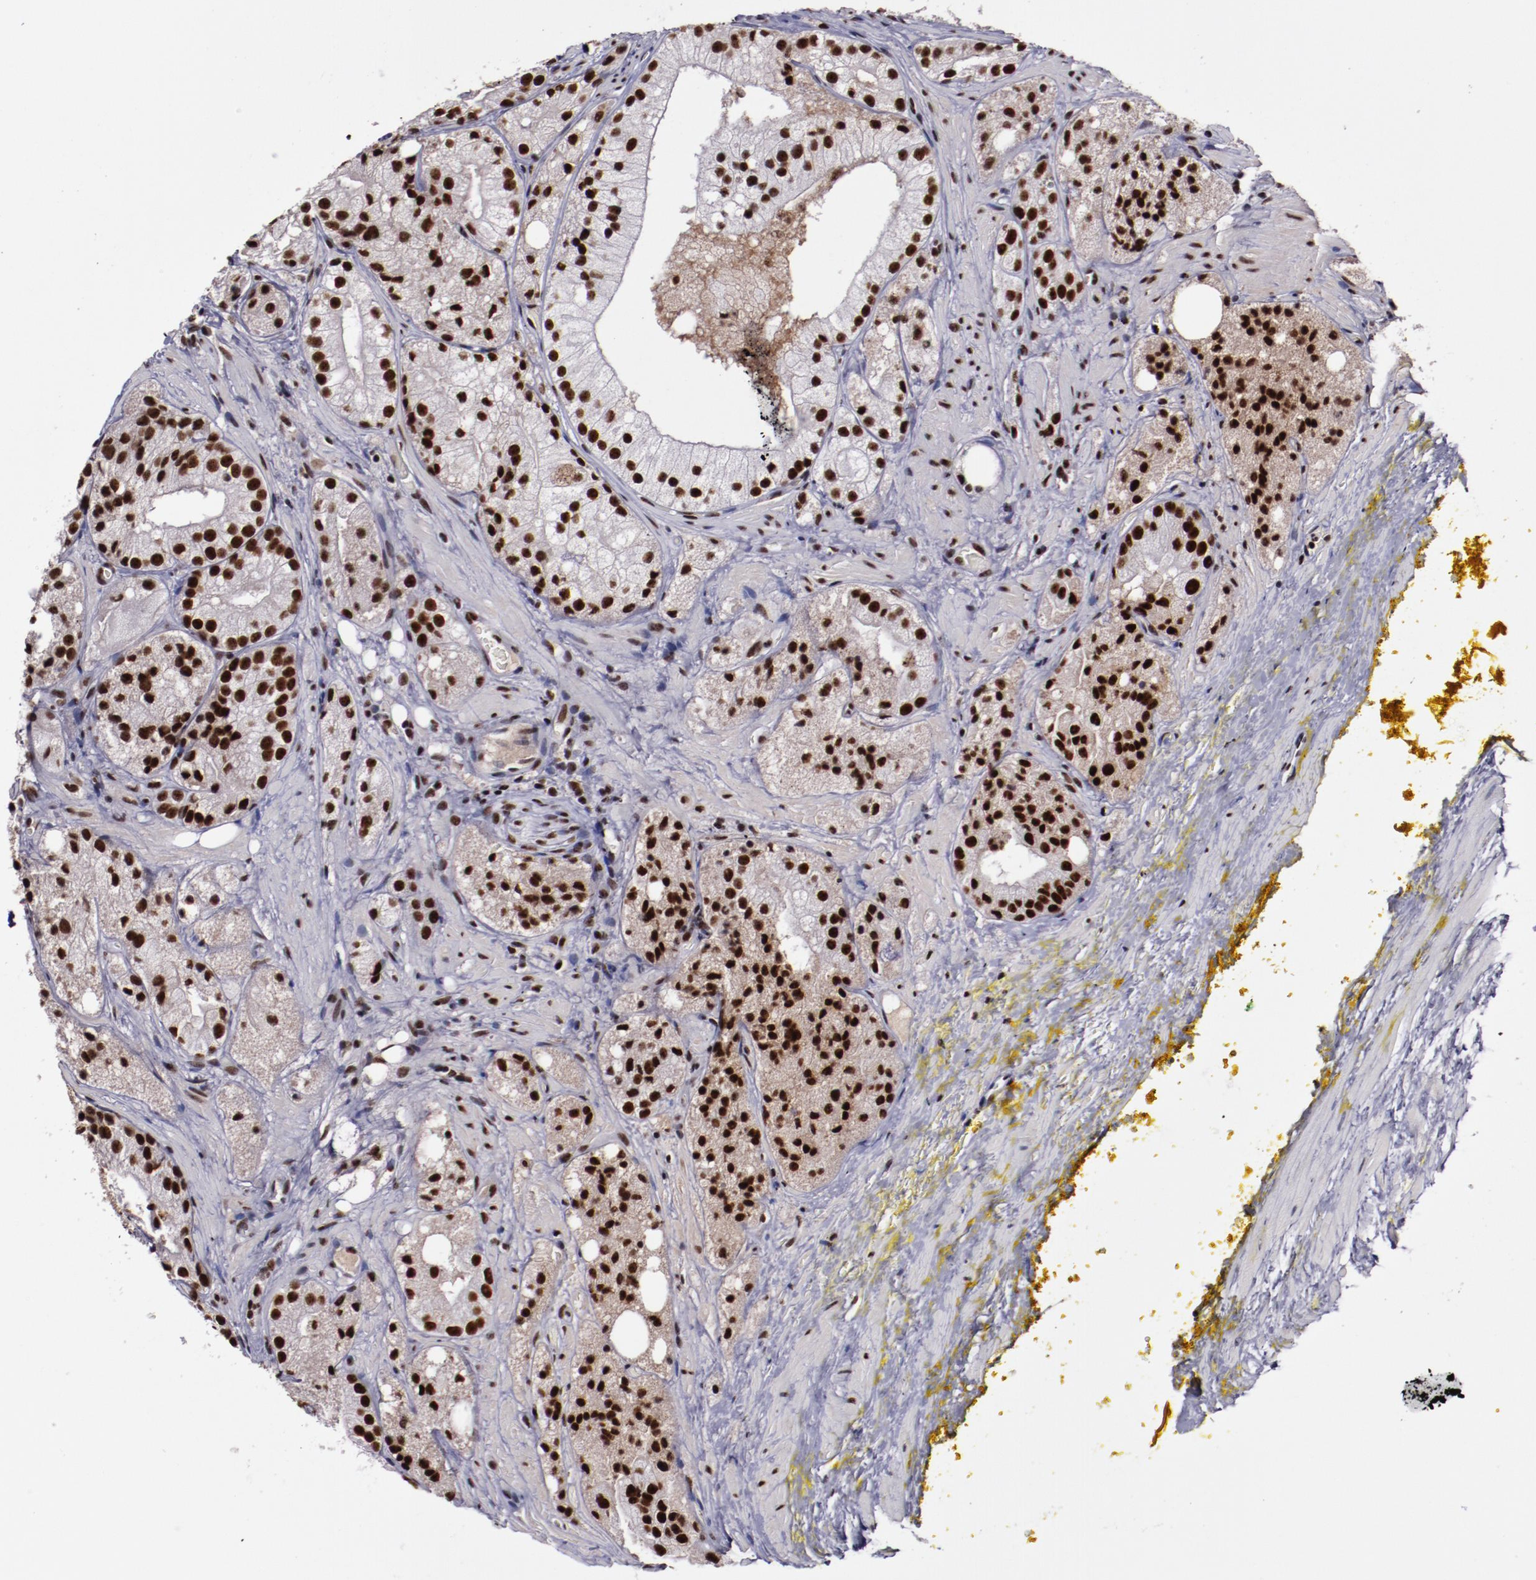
{"staining": {"intensity": "strong", "quantity": ">75%", "location": "nuclear"}, "tissue": "prostate cancer", "cell_type": "Tumor cells", "image_type": "cancer", "snomed": [{"axis": "morphology", "description": "Adenocarcinoma, Low grade"}, {"axis": "topography", "description": "Prostate"}], "caption": "Immunohistochemical staining of human prostate cancer reveals strong nuclear protein expression in approximately >75% of tumor cells.", "gene": "ERH", "patient": {"sex": "male", "age": 60}}